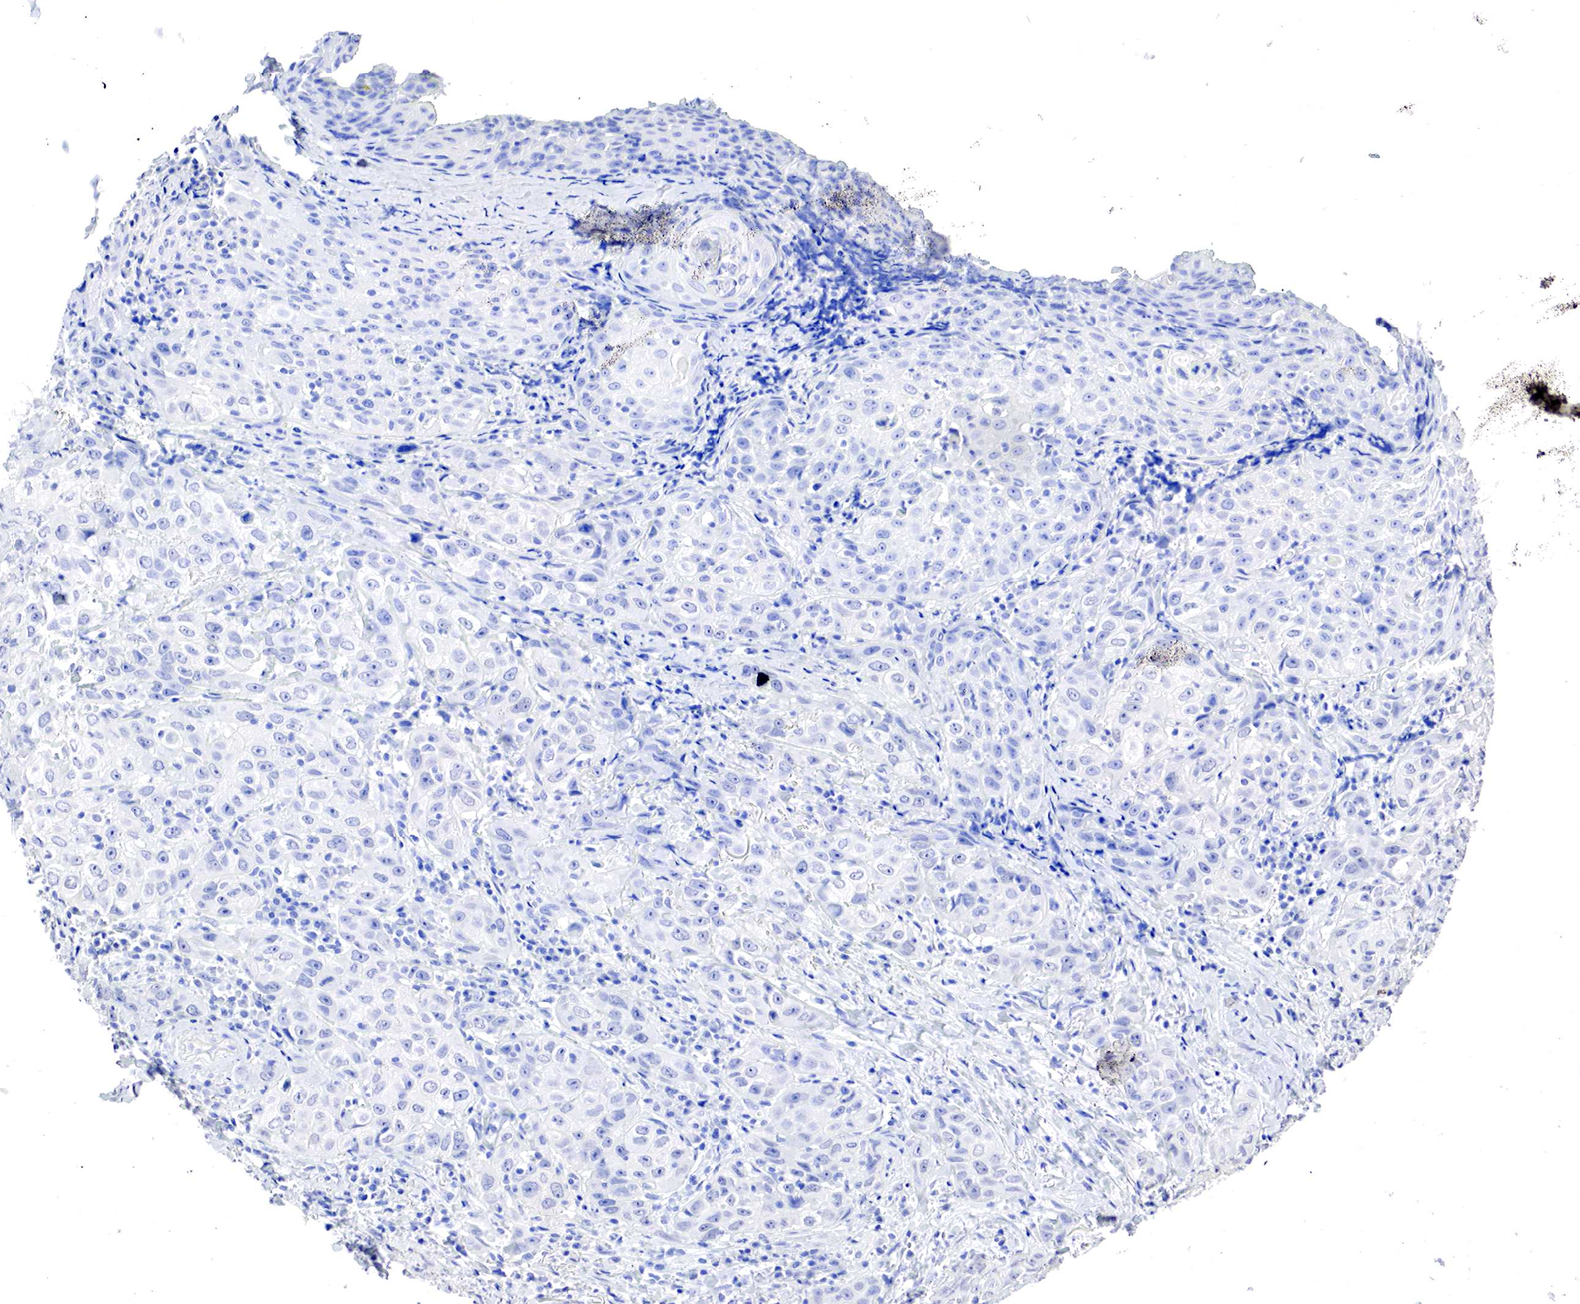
{"staining": {"intensity": "negative", "quantity": "none", "location": "none"}, "tissue": "head and neck cancer", "cell_type": "Tumor cells", "image_type": "cancer", "snomed": [{"axis": "morphology", "description": "Squamous cell carcinoma, NOS"}, {"axis": "topography", "description": "Oral tissue"}, {"axis": "topography", "description": "Head-Neck"}], "caption": "Tumor cells are negative for protein expression in human head and neck squamous cell carcinoma.", "gene": "OTC", "patient": {"sex": "female", "age": 82}}